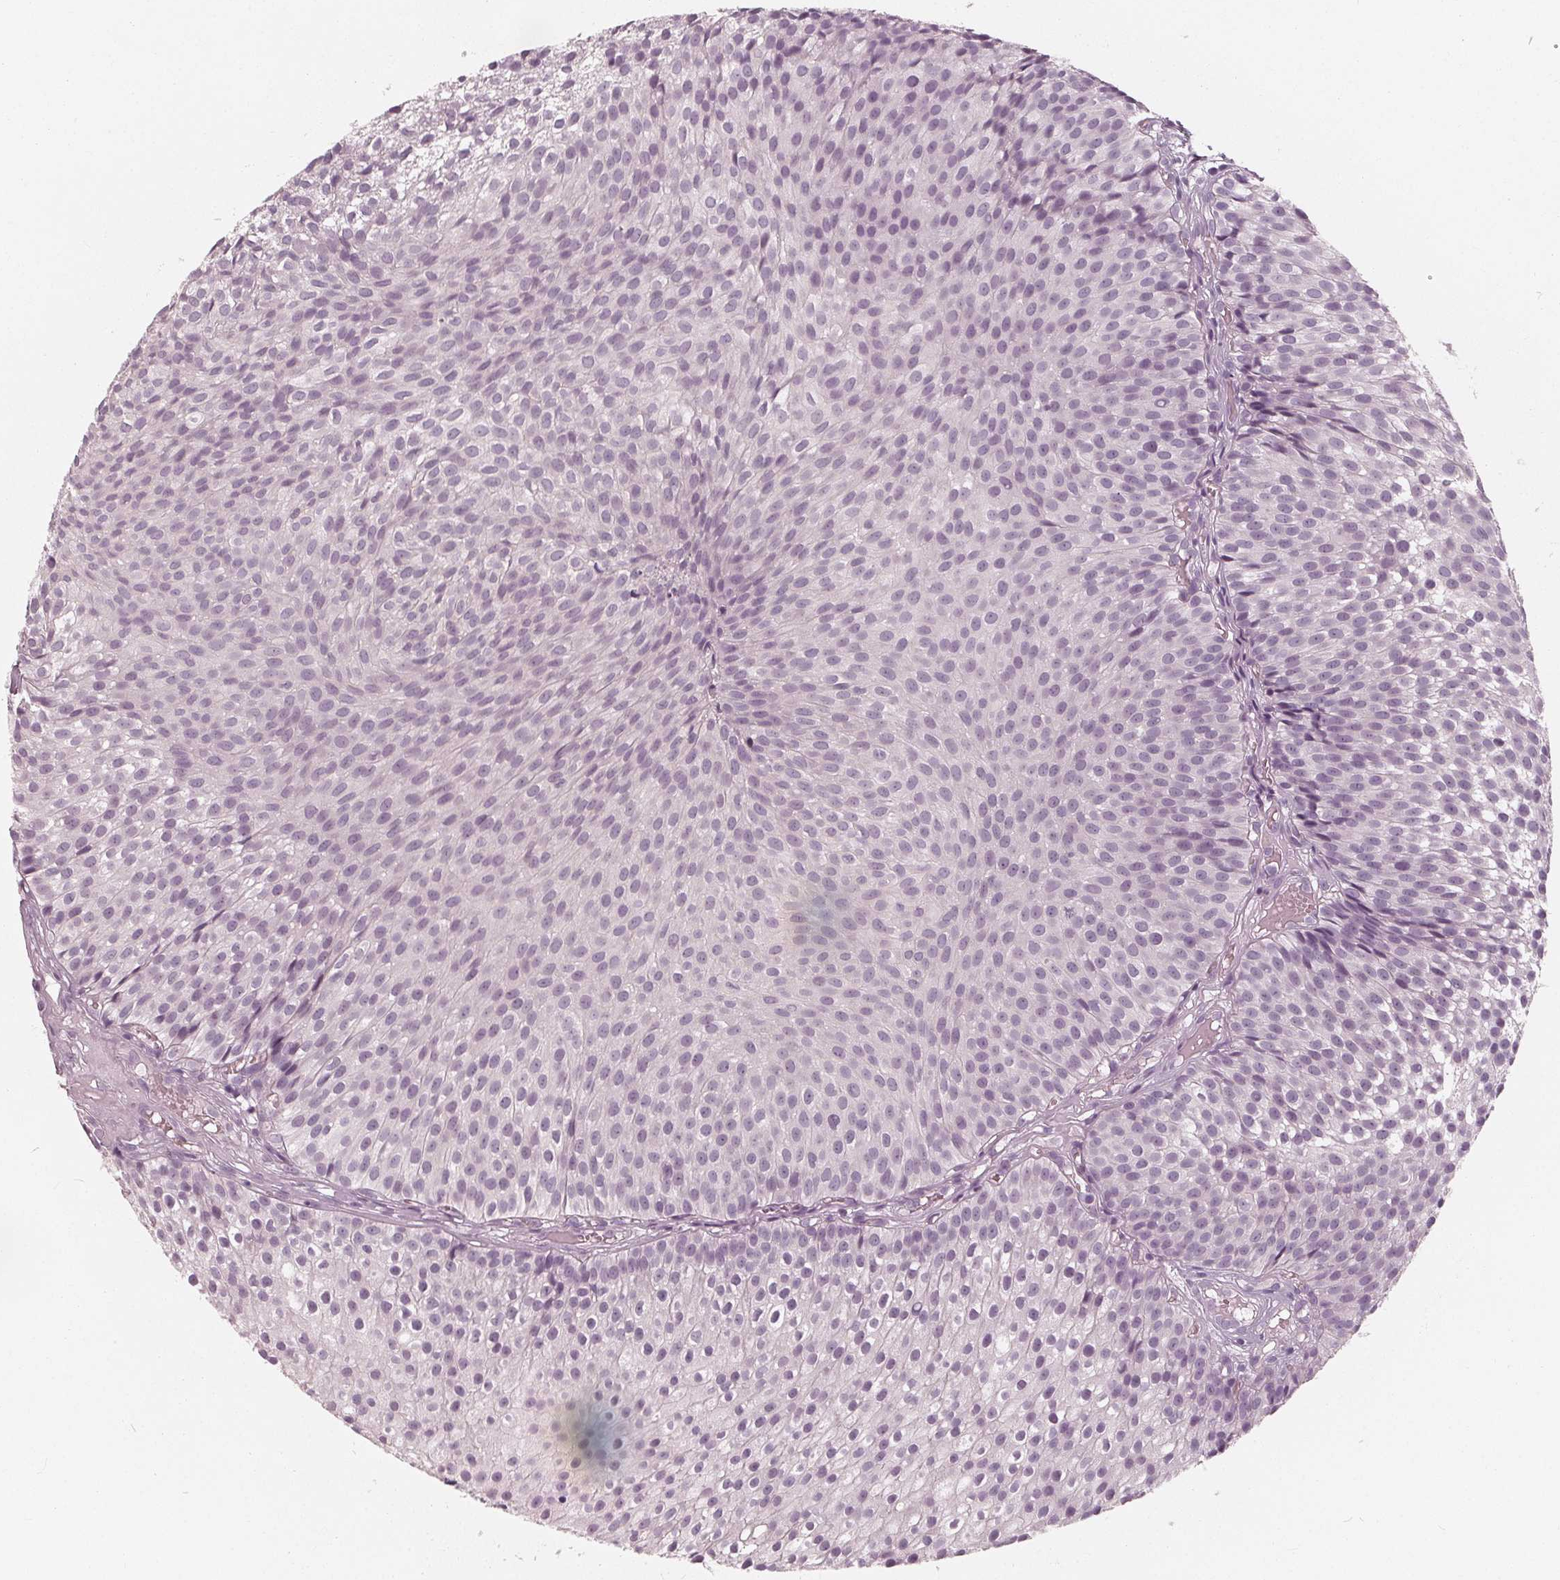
{"staining": {"intensity": "negative", "quantity": "none", "location": "none"}, "tissue": "urothelial cancer", "cell_type": "Tumor cells", "image_type": "cancer", "snomed": [{"axis": "morphology", "description": "Urothelial carcinoma, Low grade"}, {"axis": "topography", "description": "Urinary bladder"}], "caption": "Tumor cells show no significant positivity in urothelial cancer.", "gene": "SAT2", "patient": {"sex": "male", "age": 63}}